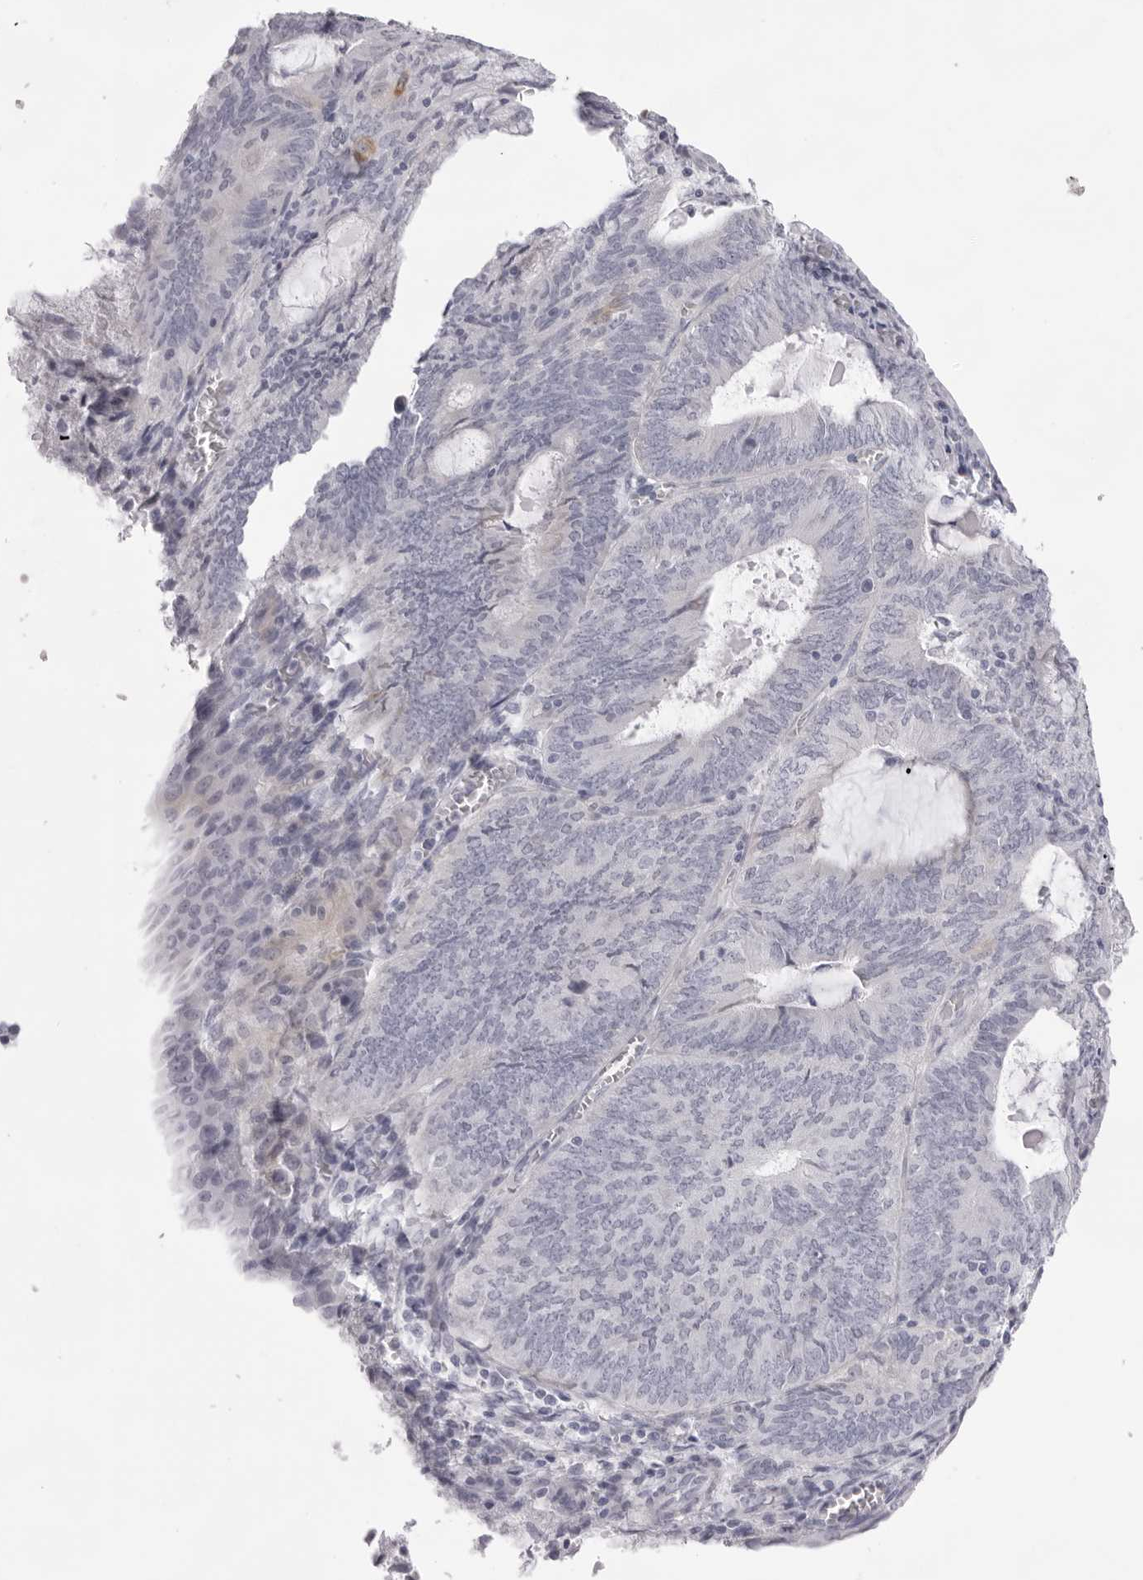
{"staining": {"intensity": "negative", "quantity": "none", "location": "none"}, "tissue": "endometrial cancer", "cell_type": "Tumor cells", "image_type": "cancer", "snomed": [{"axis": "morphology", "description": "Adenocarcinoma, NOS"}, {"axis": "topography", "description": "Endometrium"}], "caption": "Immunohistochemical staining of human endometrial cancer (adenocarcinoma) shows no significant staining in tumor cells.", "gene": "SMIM2", "patient": {"sex": "female", "age": 81}}